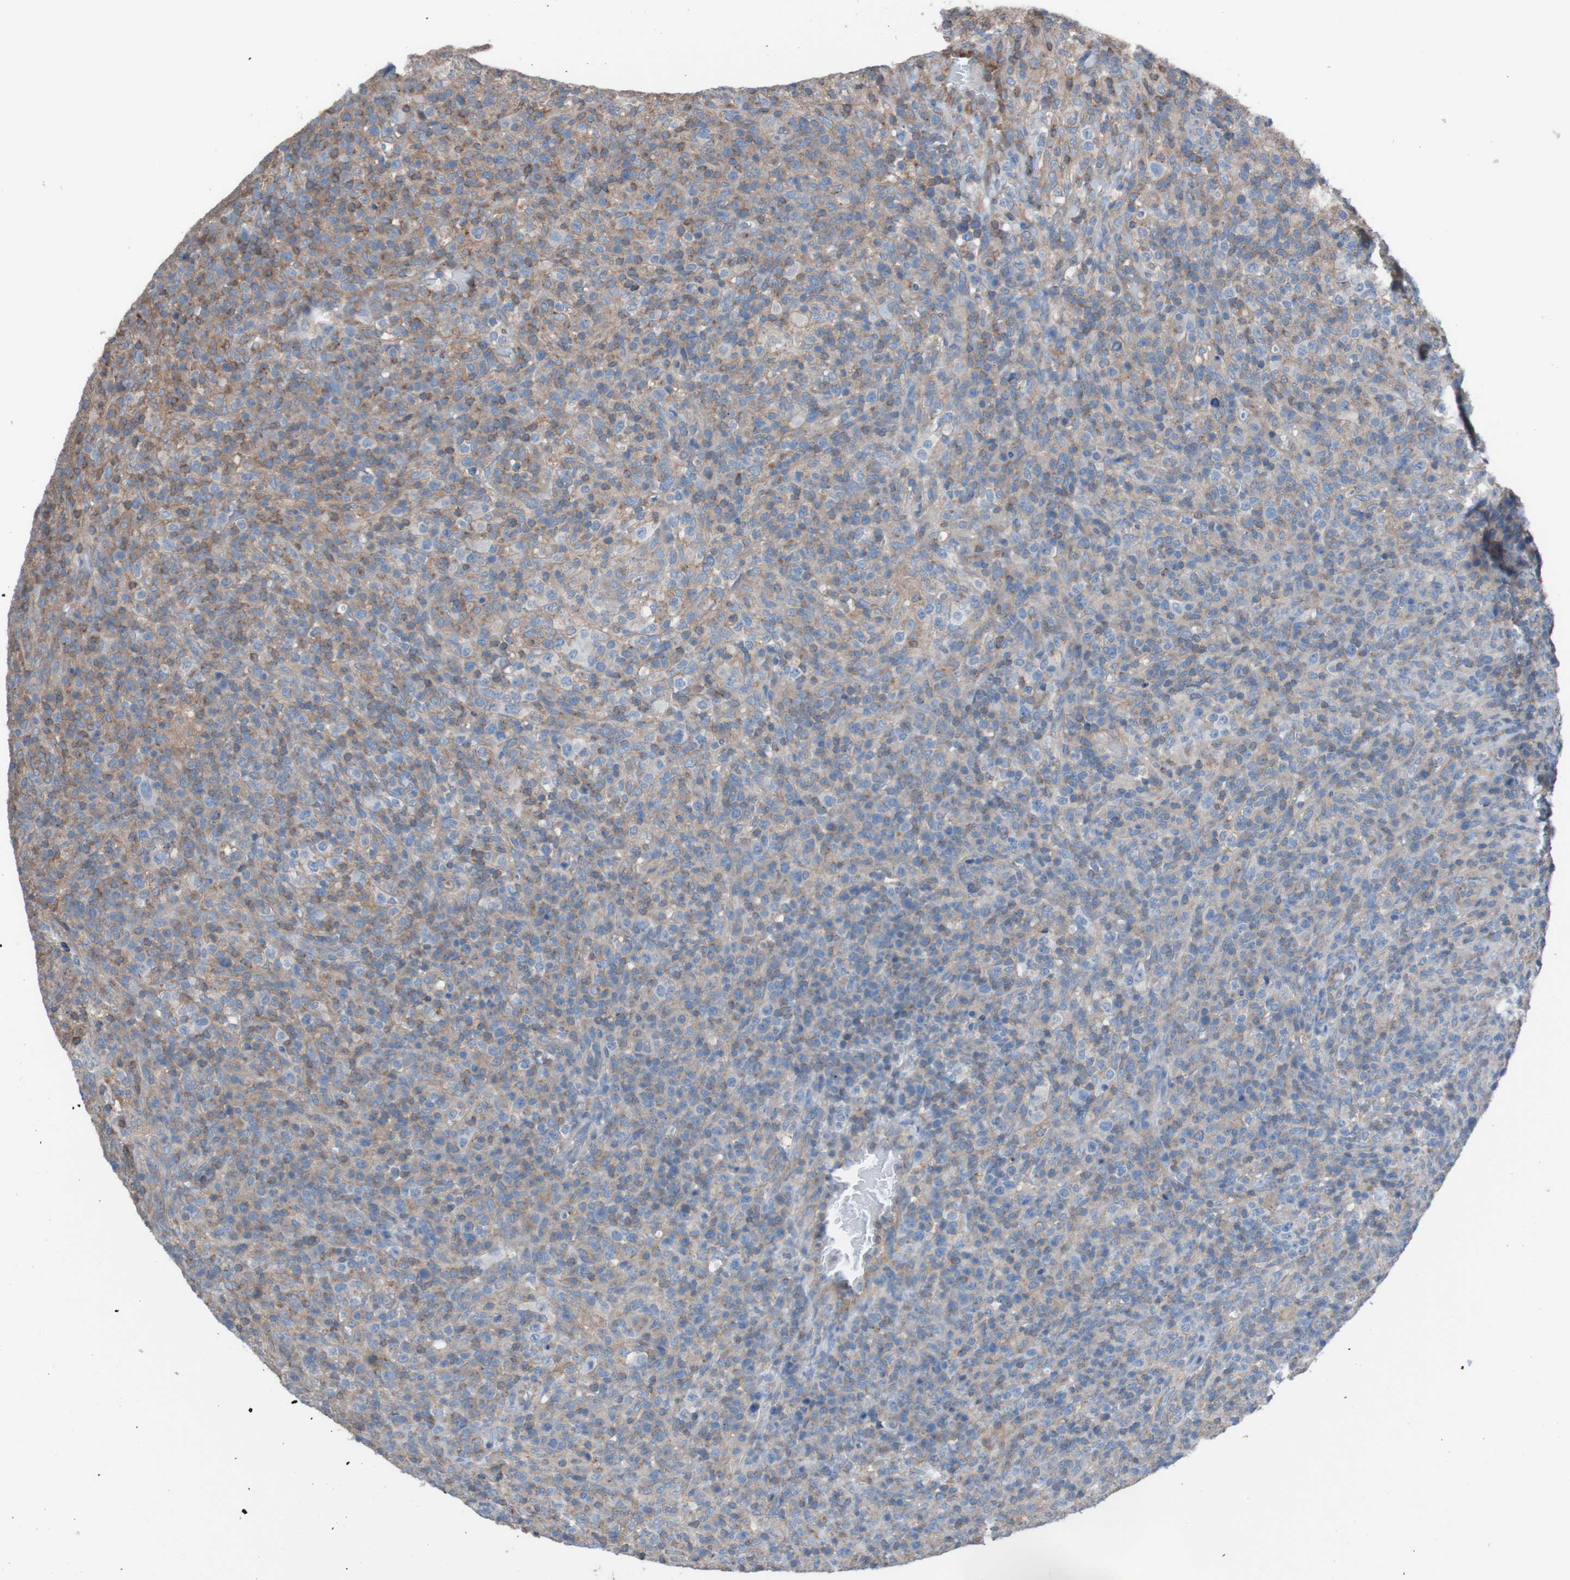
{"staining": {"intensity": "moderate", "quantity": ">75%", "location": "cytoplasmic/membranous"}, "tissue": "lymphoma", "cell_type": "Tumor cells", "image_type": "cancer", "snomed": [{"axis": "morphology", "description": "Malignant lymphoma, non-Hodgkin's type, High grade"}, {"axis": "topography", "description": "Lymph node"}], "caption": "Moderate cytoplasmic/membranous protein staining is identified in approximately >75% of tumor cells in malignant lymphoma, non-Hodgkin's type (high-grade).", "gene": "MINAR1", "patient": {"sex": "female", "age": 76}}